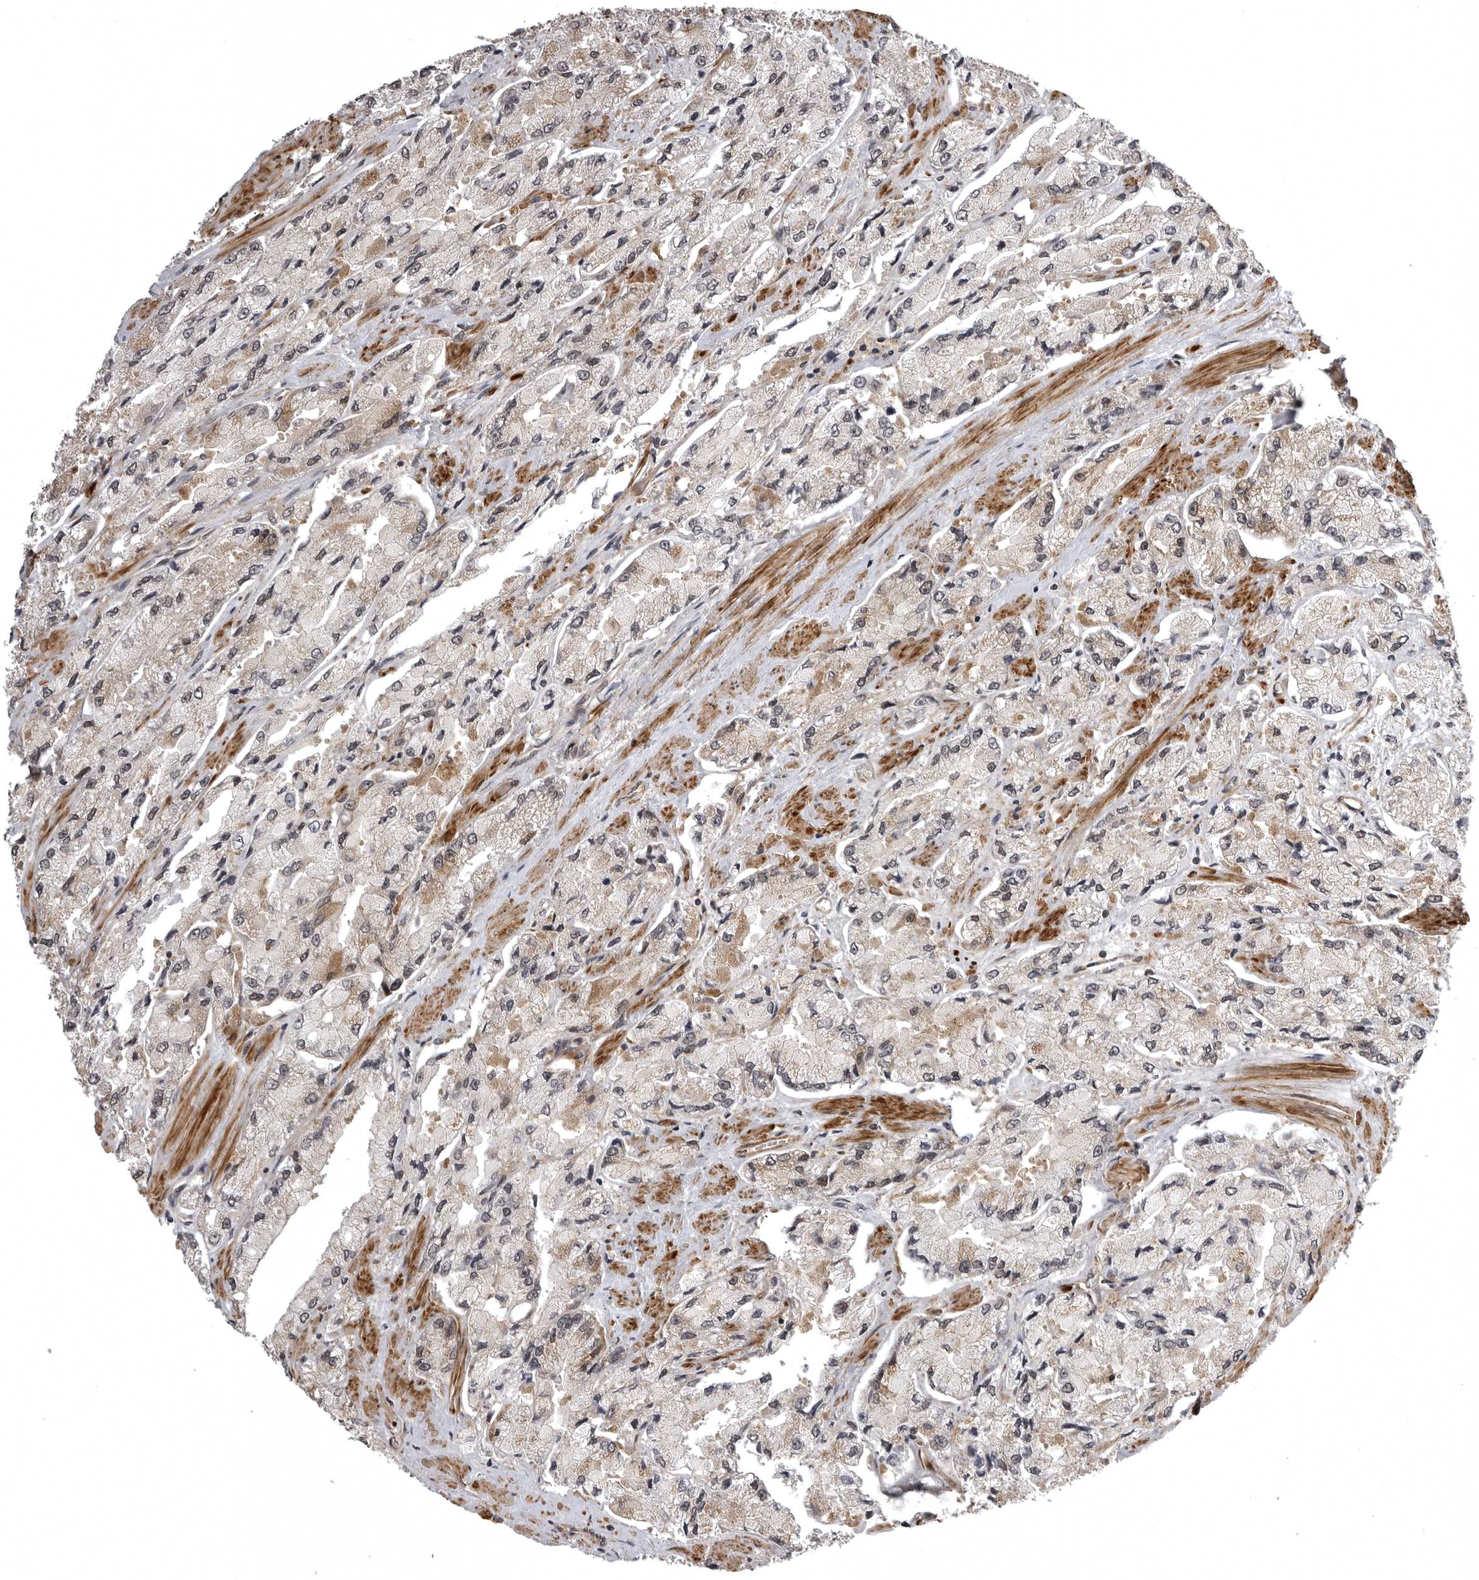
{"staining": {"intensity": "weak", "quantity": "<25%", "location": "cytoplasmic/membranous"}, "tissue": "prostate cancer", "cell_type": "Tumor cells", "image_type": "cancer", "snomed": [{"axis": "morphology", "description": "Adenocarcinoma, High grade"}, {"axis": "topography", "description": "Prostate"}], "caption": "The photomicrograph displays no staining of tumor cells in prostate cancer (adenocarcinoma (high-grade)). (DAB immunohistochemistry visualized using brightfield microscopy, high magnification).", "gene": "SNX16", "patient": {"sex": "male", "age": 58}}